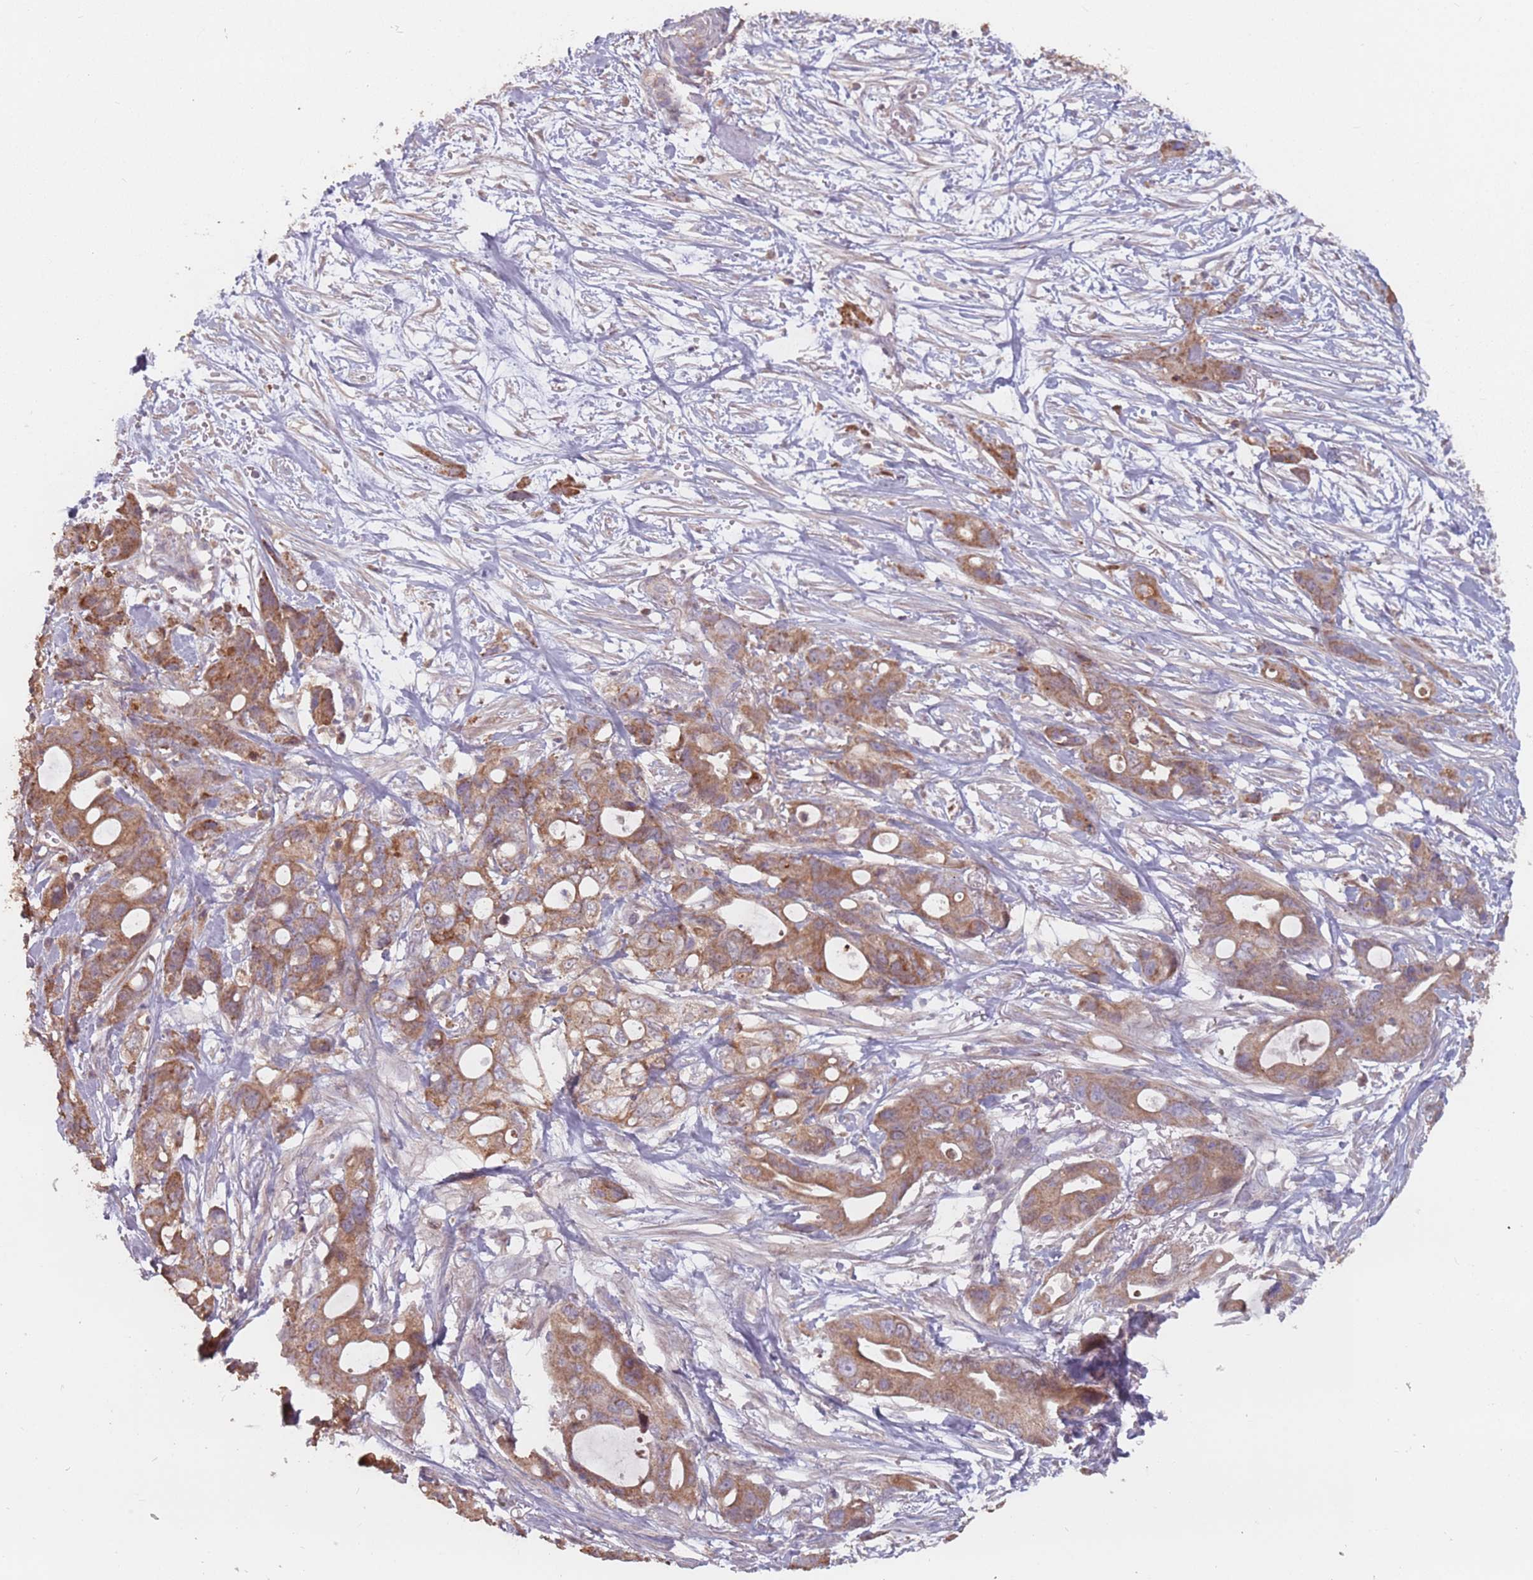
{"staining": {"intensity": "moderate", "quantity": ">75%", "location": "cytoplasmic/membranous"}, "tissue": "ovarian cancer", "cell_type": "Tumor cells", "image_type": "cancer", "snomed": [{"axis": "morphology", "description": "Cystadenocarcinoma, mucinous, NOS"}, {"axis": "topography", "description": "Ovary"}], "caption": "Mucinous cystadenocarcinoma (ovarian) stained for a protein shows moderate cytoplasmic/membranous positivity in tumor cells.", "gene": "VPS52", "patient": {"sex": "female", "age": 70}}